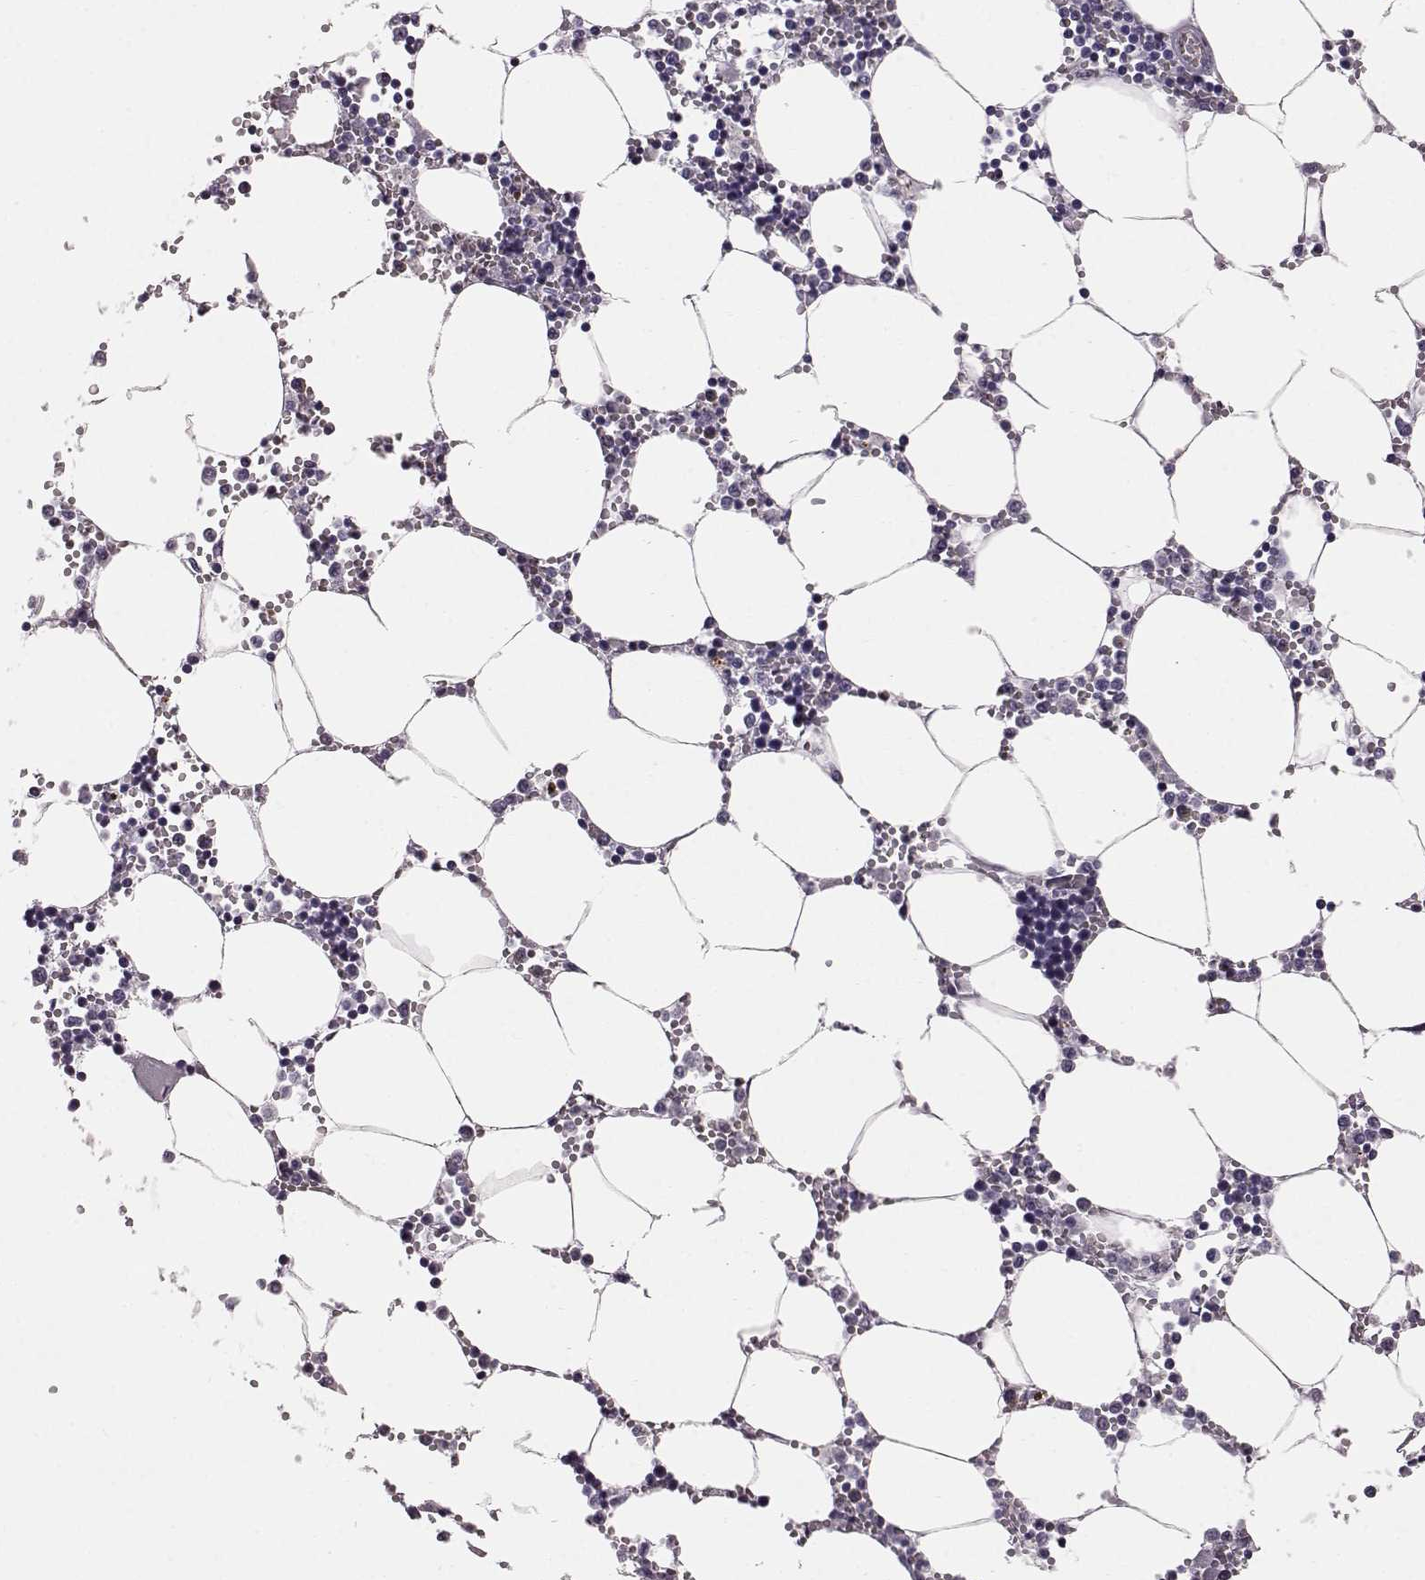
{"staining": {"intensity": "negative", "quantity": "none", "location": "none"}, "tissue": "bone marrow", "cell_type": "Hematopoietic cells", "image_type": "normal", "snomed": [{"axis": "morphology", "description": "Normal tissue, NOS"}, {"axis": "topography", "description": "Bone marrow"}], "caption": "This image is of normal bone marrow stained with immunohistochemistry to label a protein in brown with the nuclei are counter-stained blue. There is no positivity in hematopoietic cells.", "gene": "TCHHL1", "patient": {"sex": "male", "age": 54}}